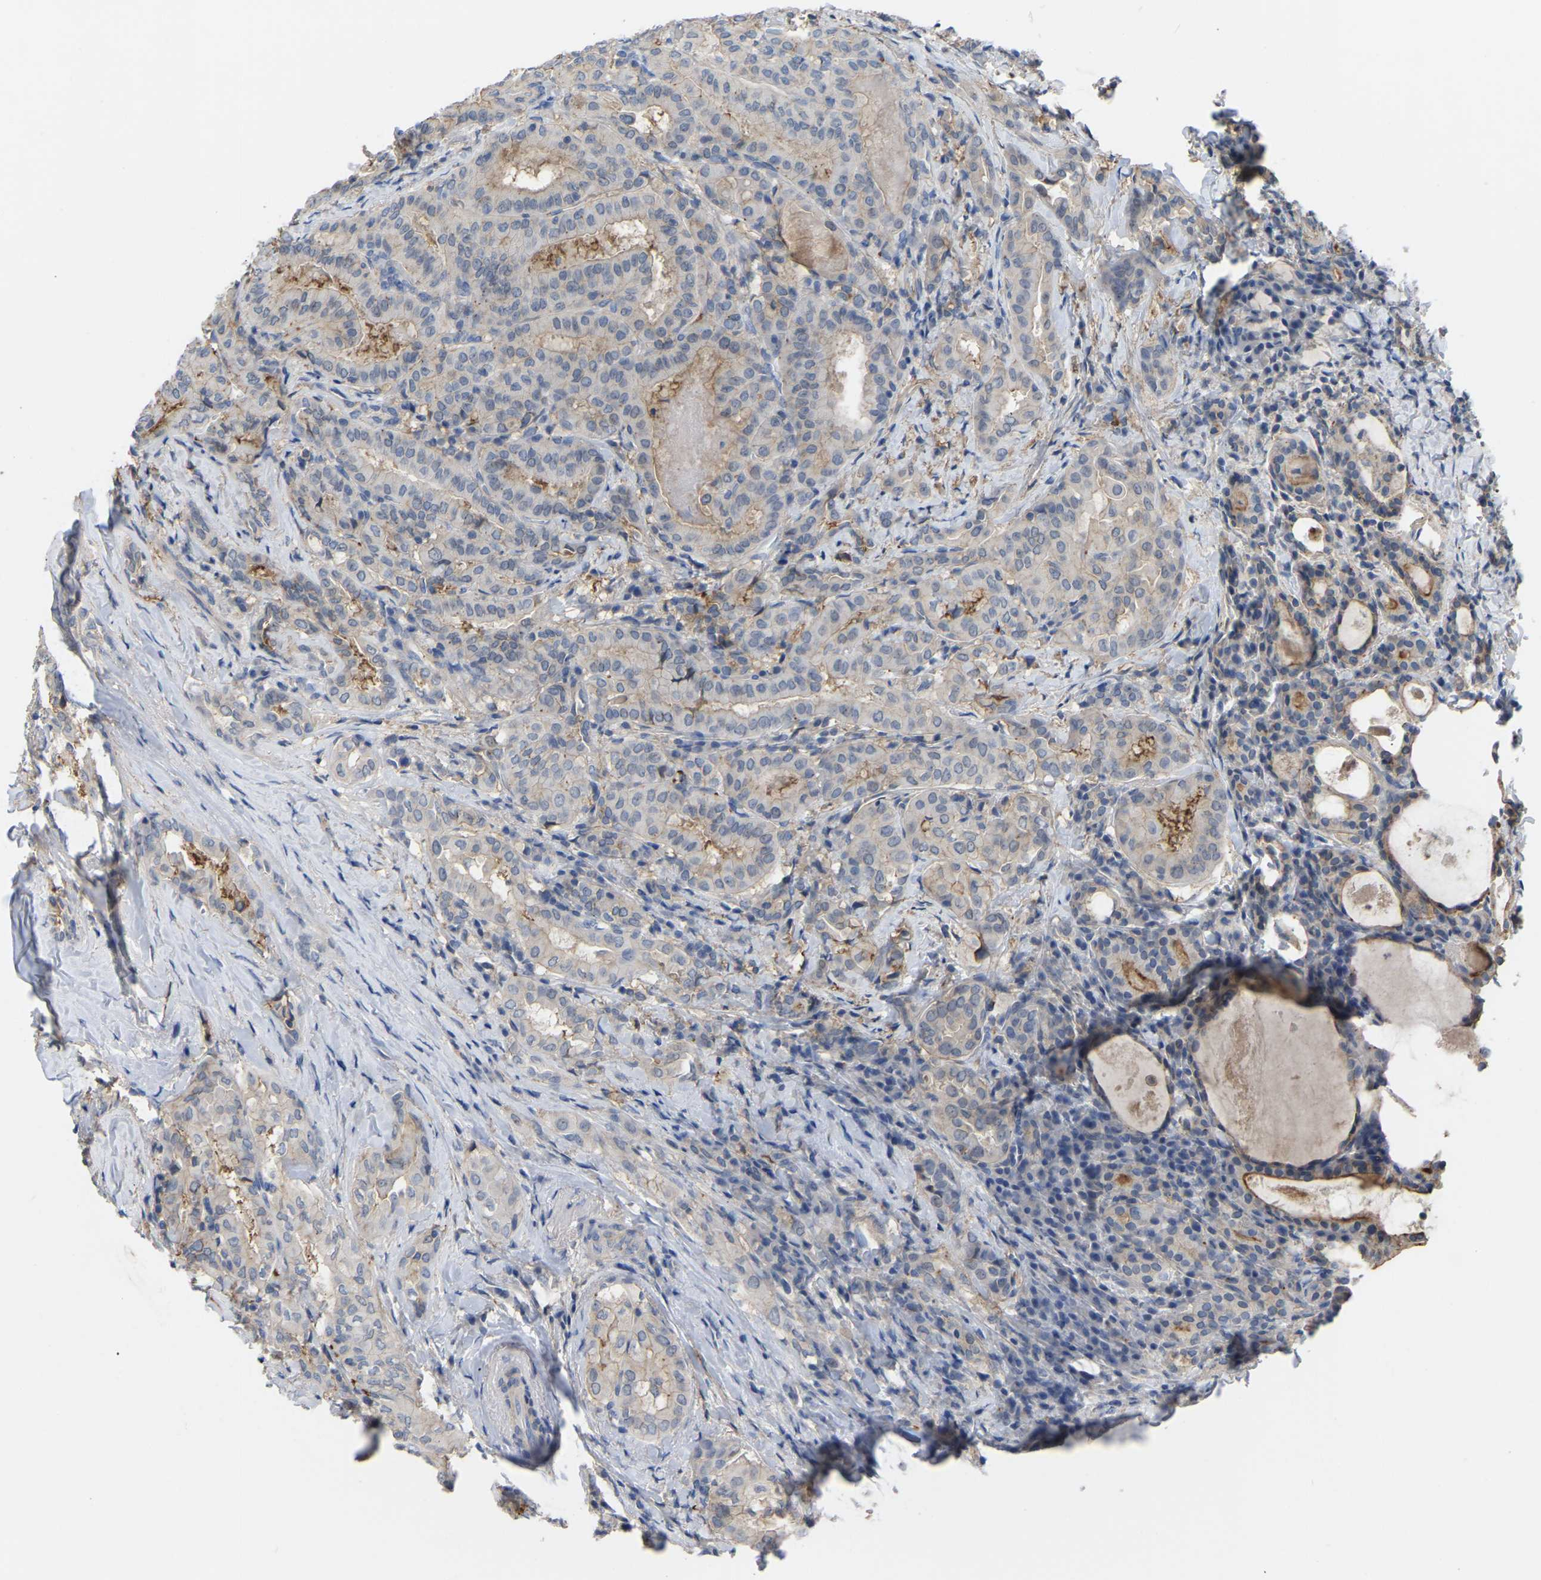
{"staining": {"intensity": "moderate", "quantity": "<25%", "location": "cytoplasmic/membranous"}, "tissue": "thyroid cancer", "cell_type": "Tumor cells", "image_type": "cancer", "snomed": [{"axis": "morphology", "description": "Papillary adenocarcinoma, NOS"}, {"axis": "topography", "description": "Thyroid gland"}], "caption": "Immunohistochemical staining of thyroid cancer displays low levels of moderate cytoplasmic/membranous expression in about <25% of tumor cells.", "gene": "ZNF449", "patient": {"sex": "female", "age": 42}}